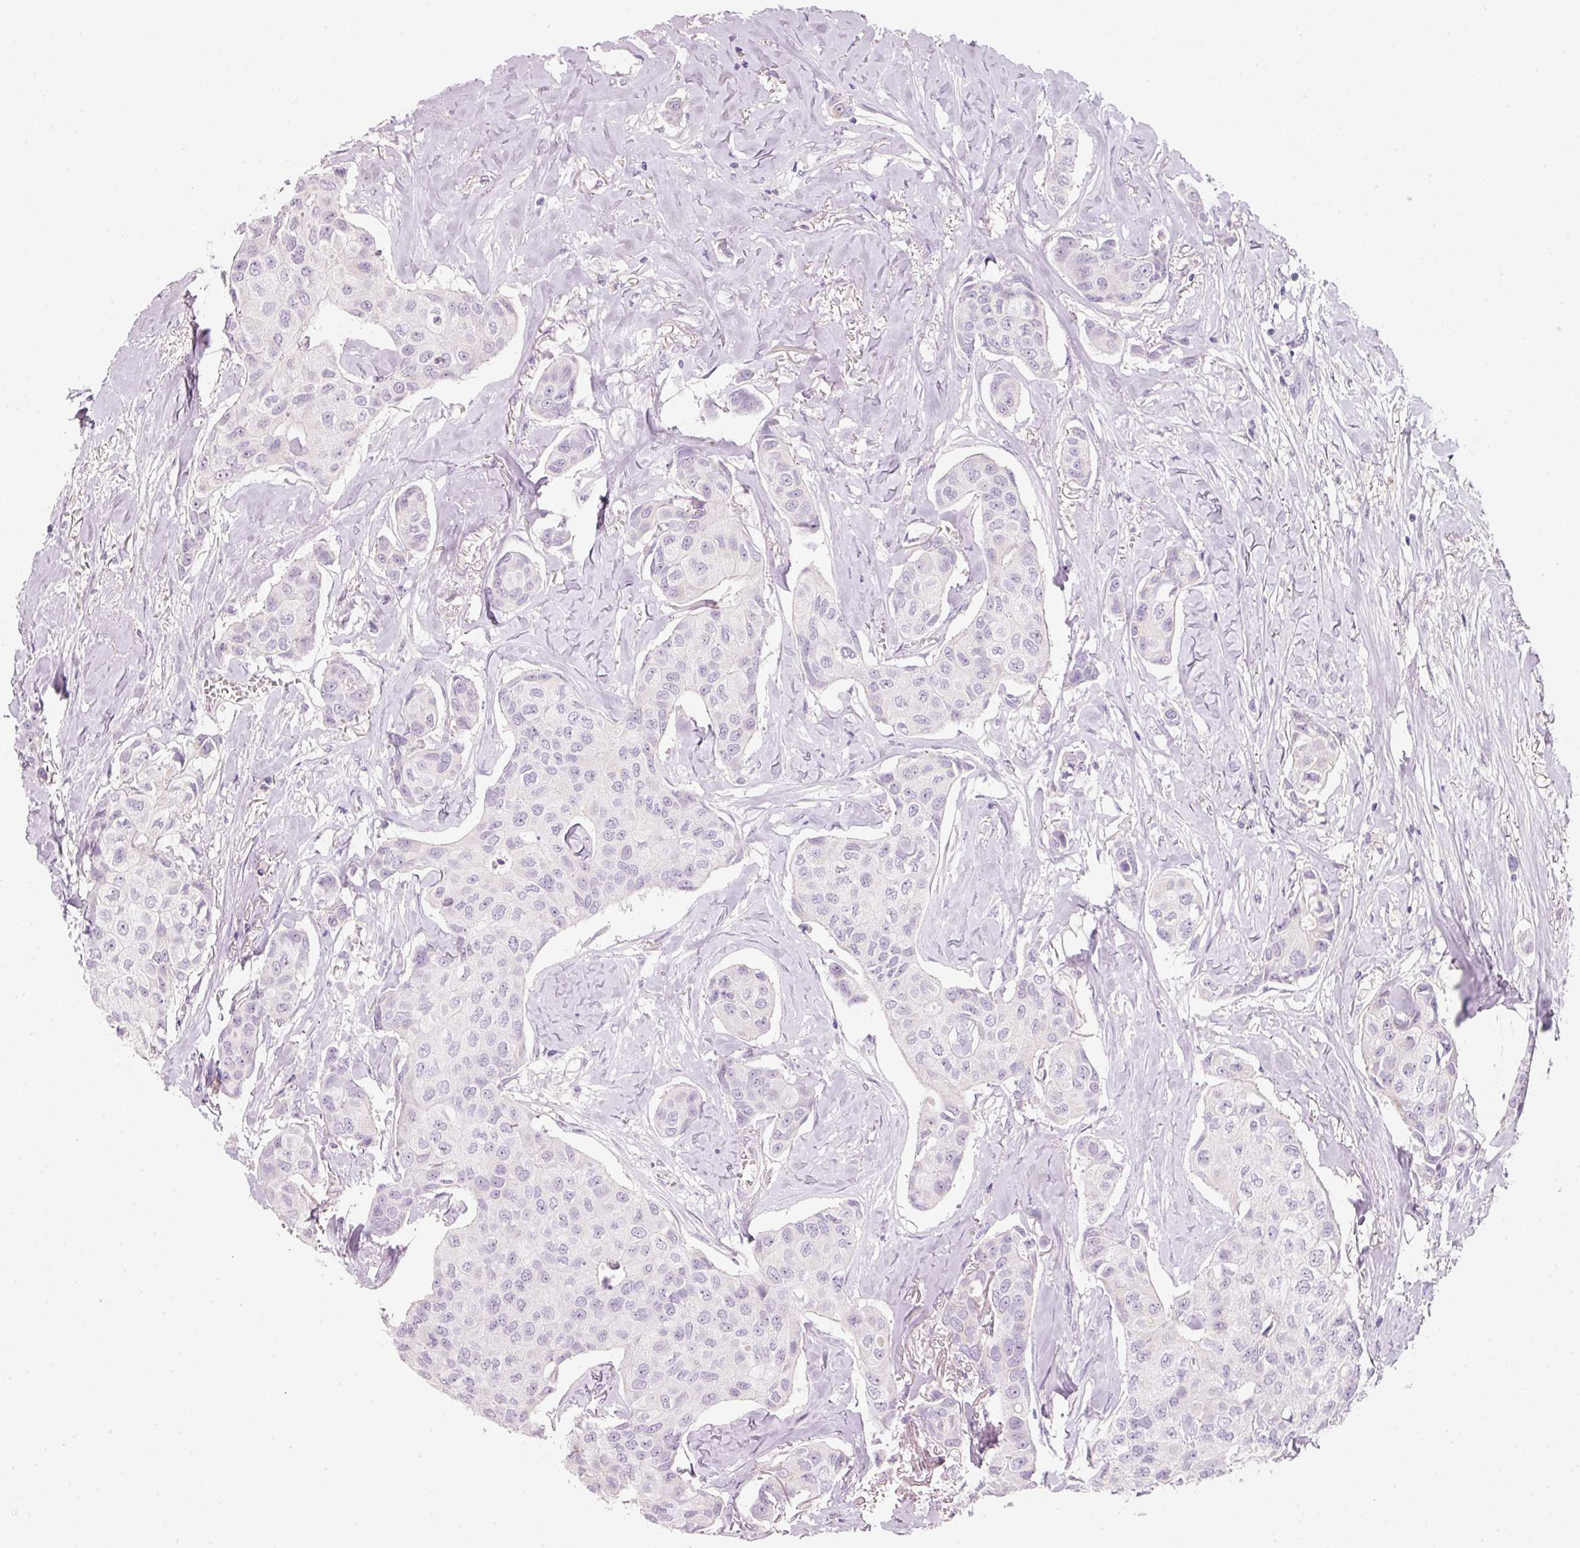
{"staining": {"intensity": "negative", "quantity": "none", "location": "none"}, "tissue": "breast cancer", "cell_type": "Tumor cells", "image_type": "cancer", "snomed": [{"axis": "morphology", "description": "Duct carcinoma"}, {"axis": "topography", "description": "Breast"}], "caption": "The photomicrograph shows no staining of tumor cells in breast cancer (intraductal carcinoma).", "gene": "ENSG00000206549", "patient": {"sex": "female", "age": 80}}